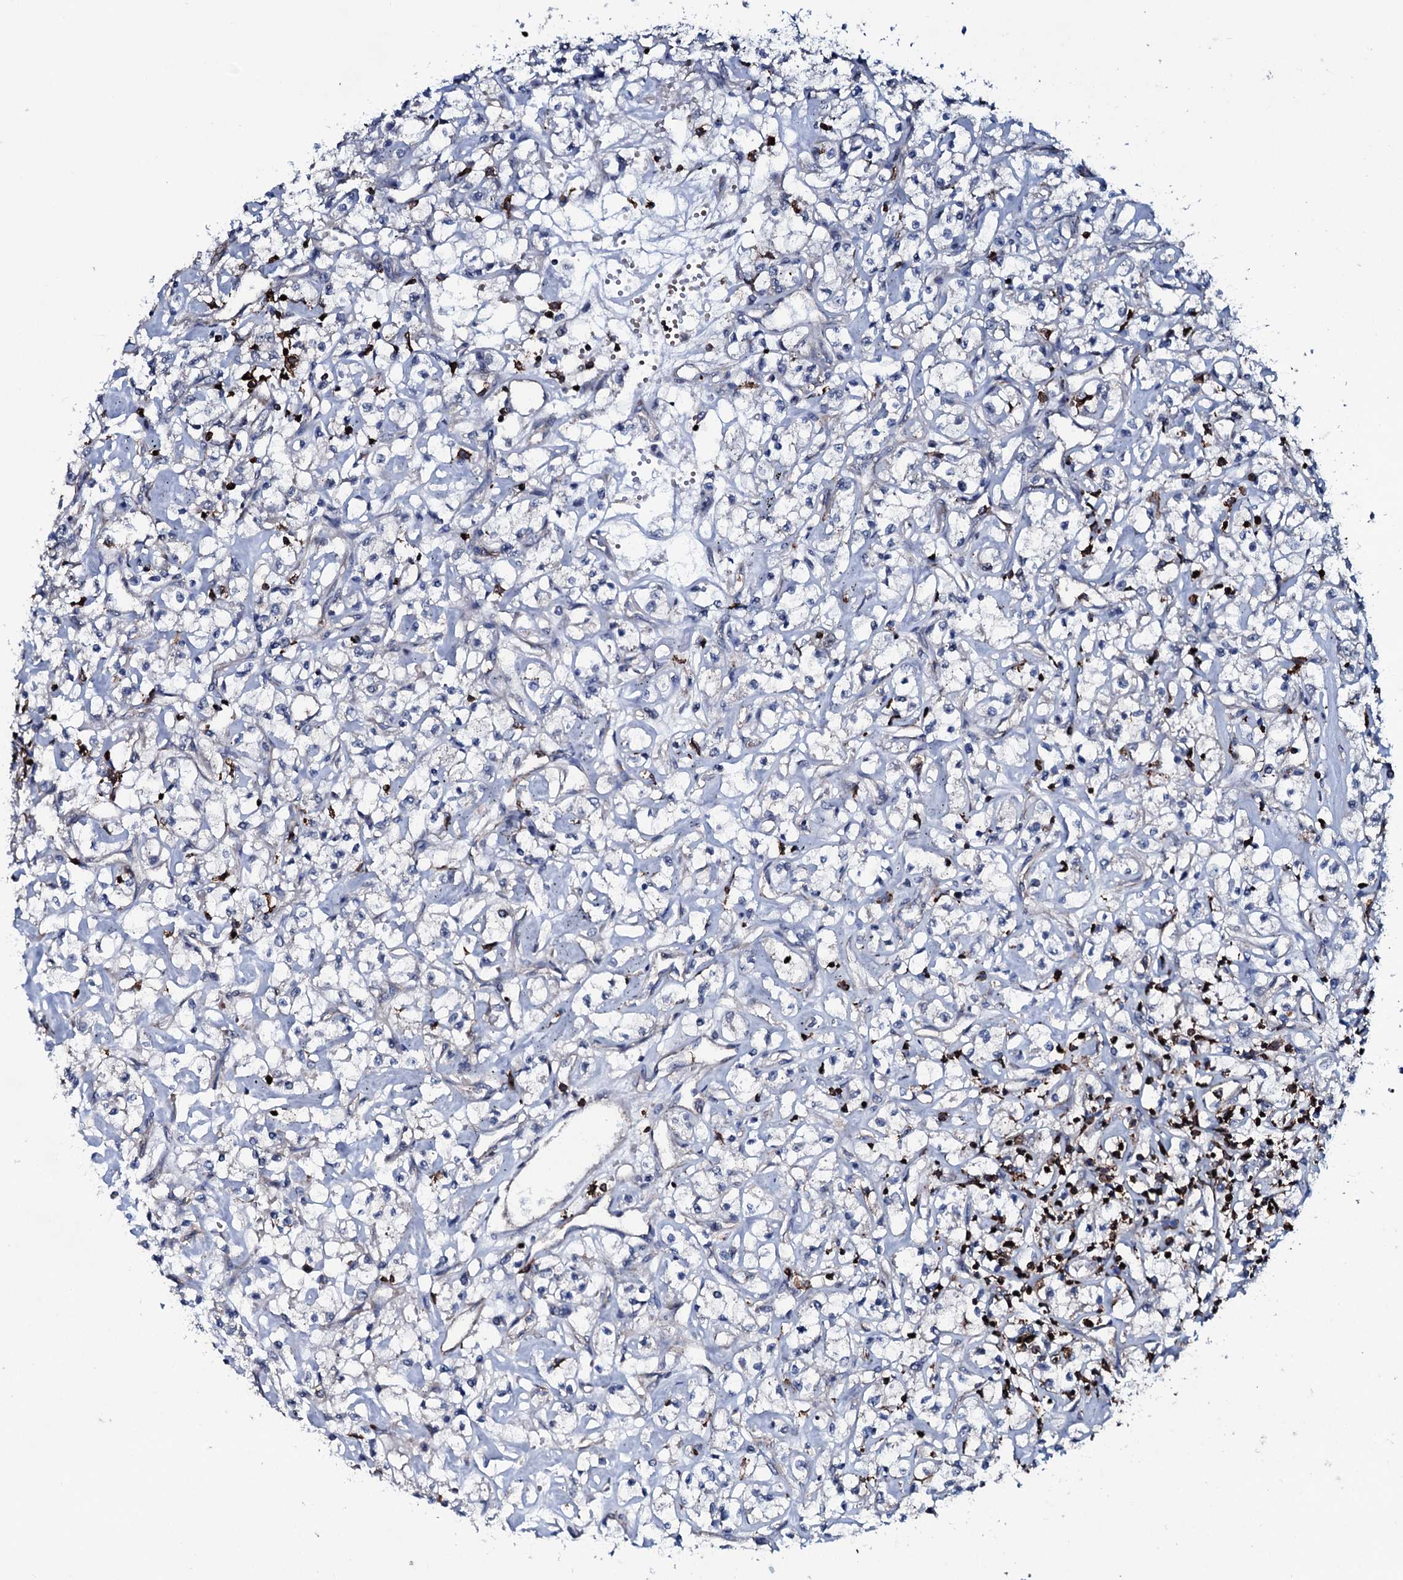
{"staining": {"intensity": "negative", "quantity": "none", "location": "none"}, "tissue": "renal cancer", "cell_type": "Tumor cells", "image_type": "cancer", "snomed": [{"axis": "morphology", "description": "Adenocarcinoma, NOS"}, {"axis": "topography", "description": "Kidney"}], "caption": "A micrograph of renal adenocarcinoma stained for a protein reveals no brown staining in tumor cells.", "gene": "OGFOD2", "patient": {"sex": "female", "age": 59}}